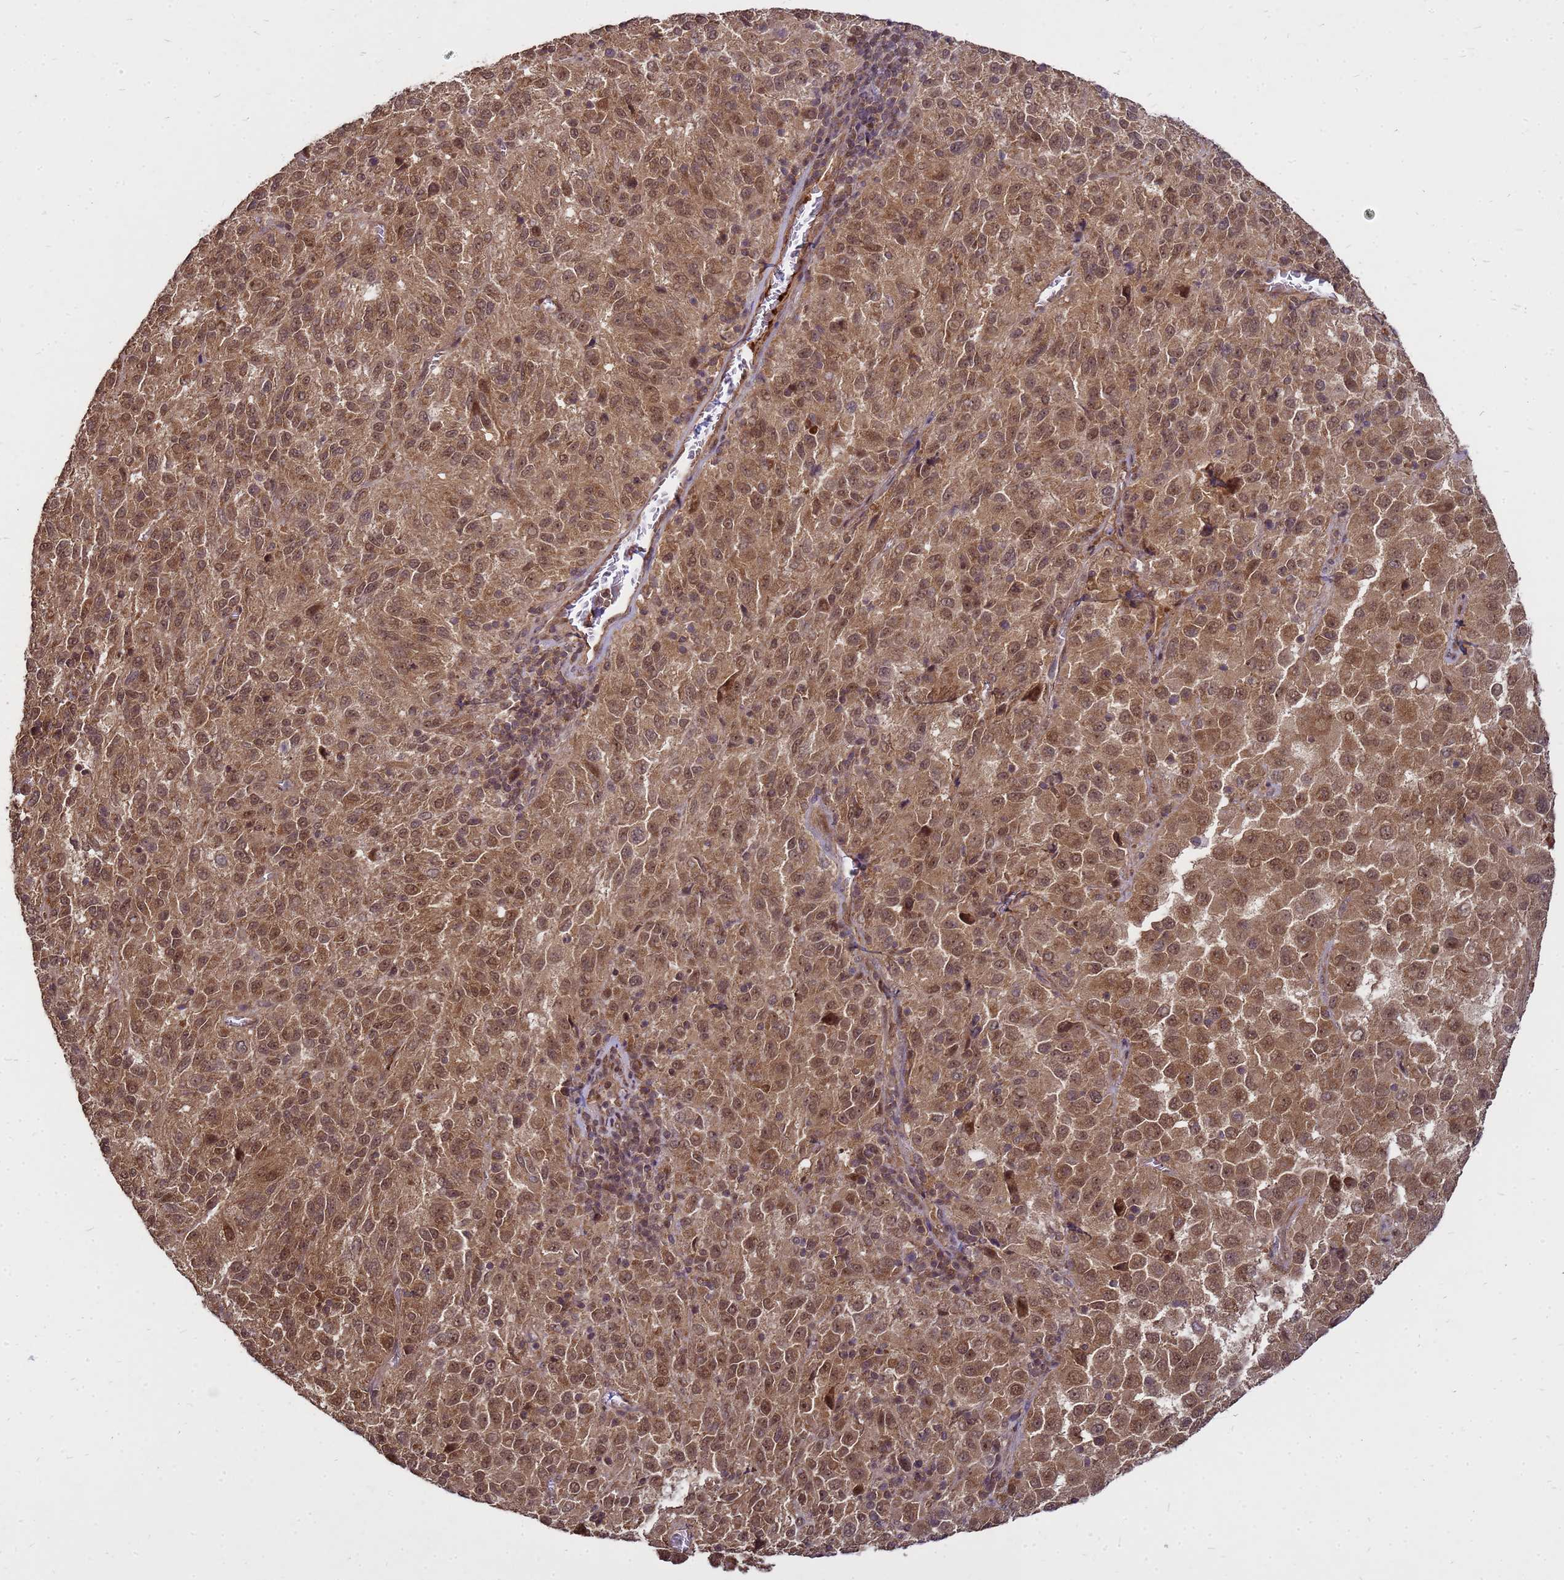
{"staining": {"intensity": "strong", "quantity": ">75%", "location": "cytoplasmic/membranous,nuclear"}, "tissue": "melanoma", "cell_type": "Tumor cells", "image_type": "cancer", "snomed": [{"axis": "morphology", "description": "Malignant melanoma, Metastatic site"}, {"axis": "topography", "description": "Lung"}], "caption": "The micrograph demonstrates staining of melanoma, revealing strong cytoplasmic/membranous and nuclear protein expression (brown color) within tumor cells.", "gene": "CRBN", "patient": {"sex": "male", "age": 64}}